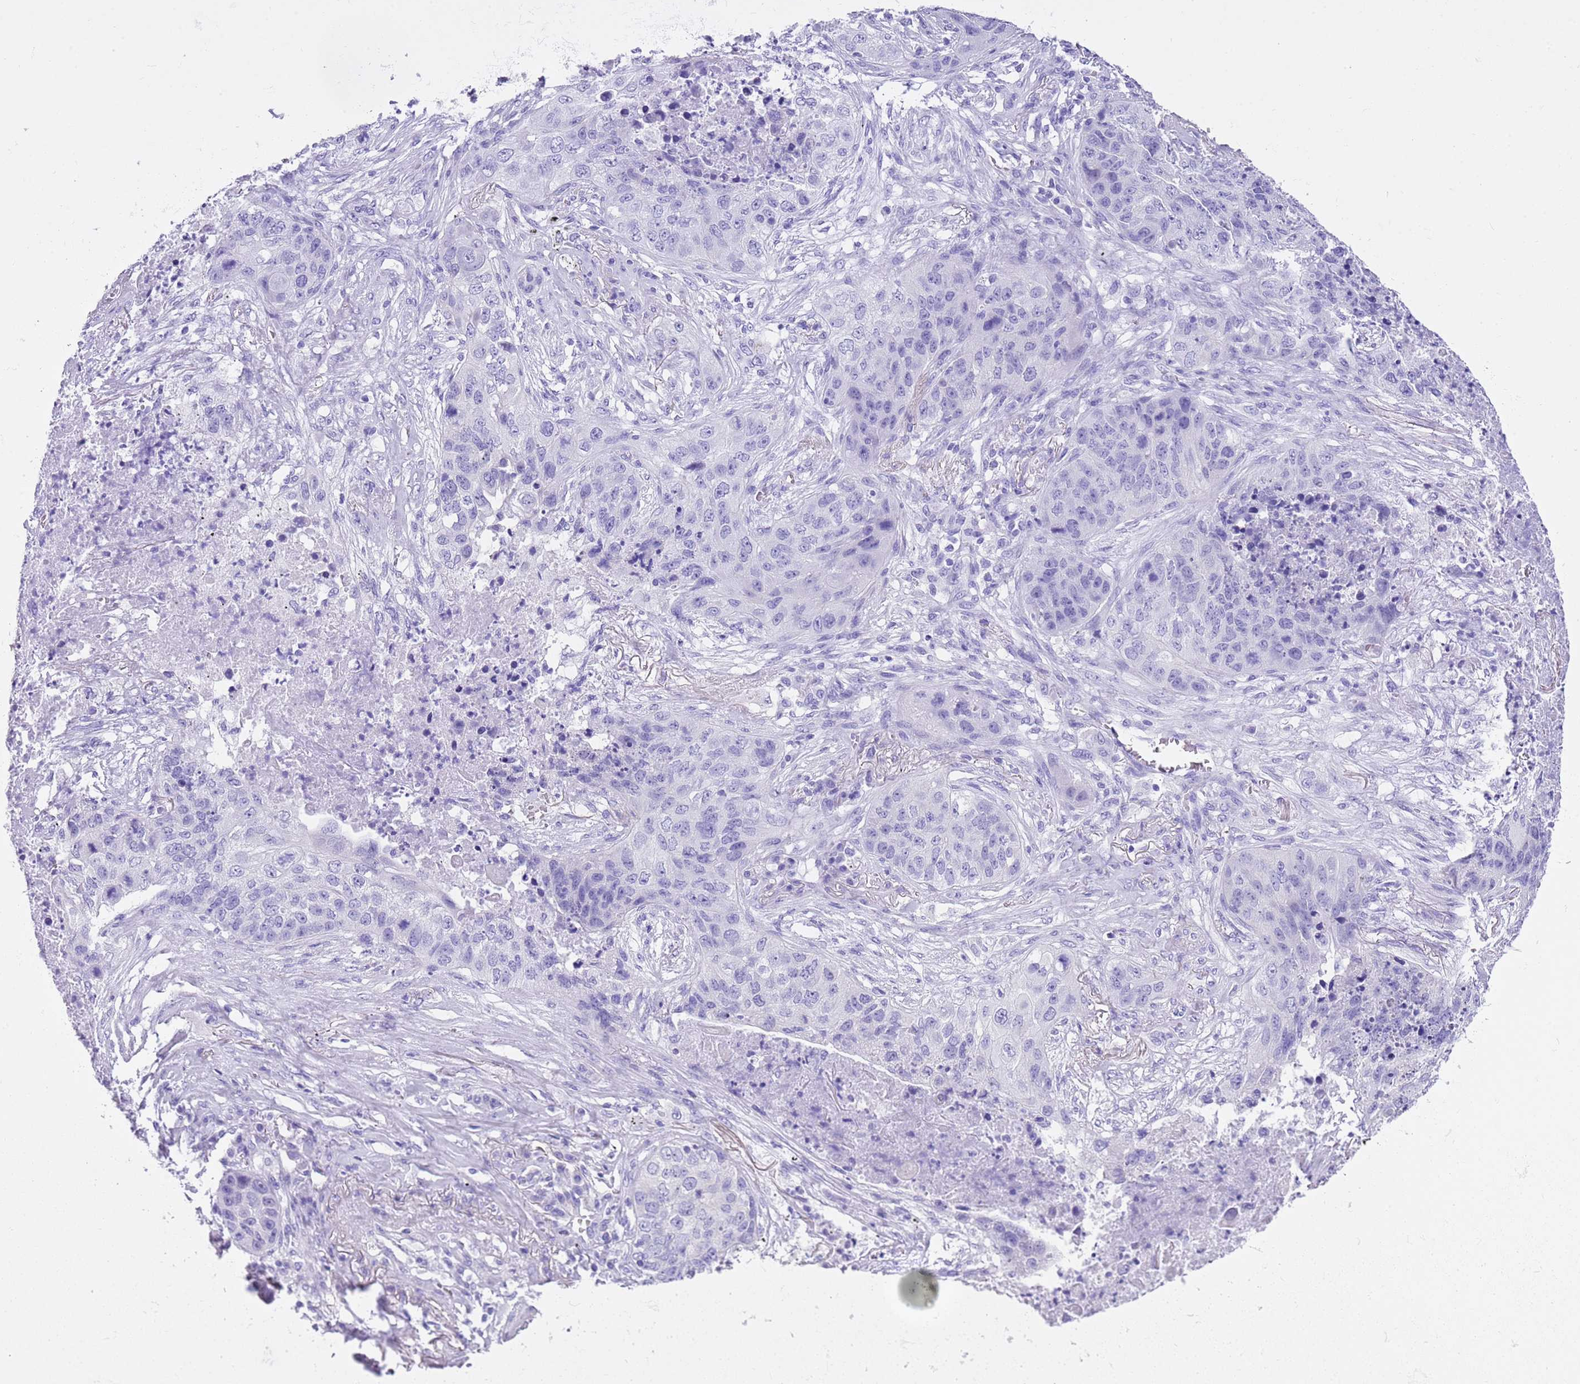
{"staining": {"intensity": "negative", "quantity": "none", "location": "none"}, "tissue": "lung cancer", "cell_type": "Tumor cells", "image_type": "cancer", "snomed": [{"axis": "morphology", "description": "Squamous cell carcinoma, NOS"}, {"axis": "topography", "description": "Lung"}], "caption": "The micrograph displays no staining of tumor cells in lung squamous cell carcinoma.", "gene": "TMEM185B", "patient": {"sex": "female", "age": 63}}